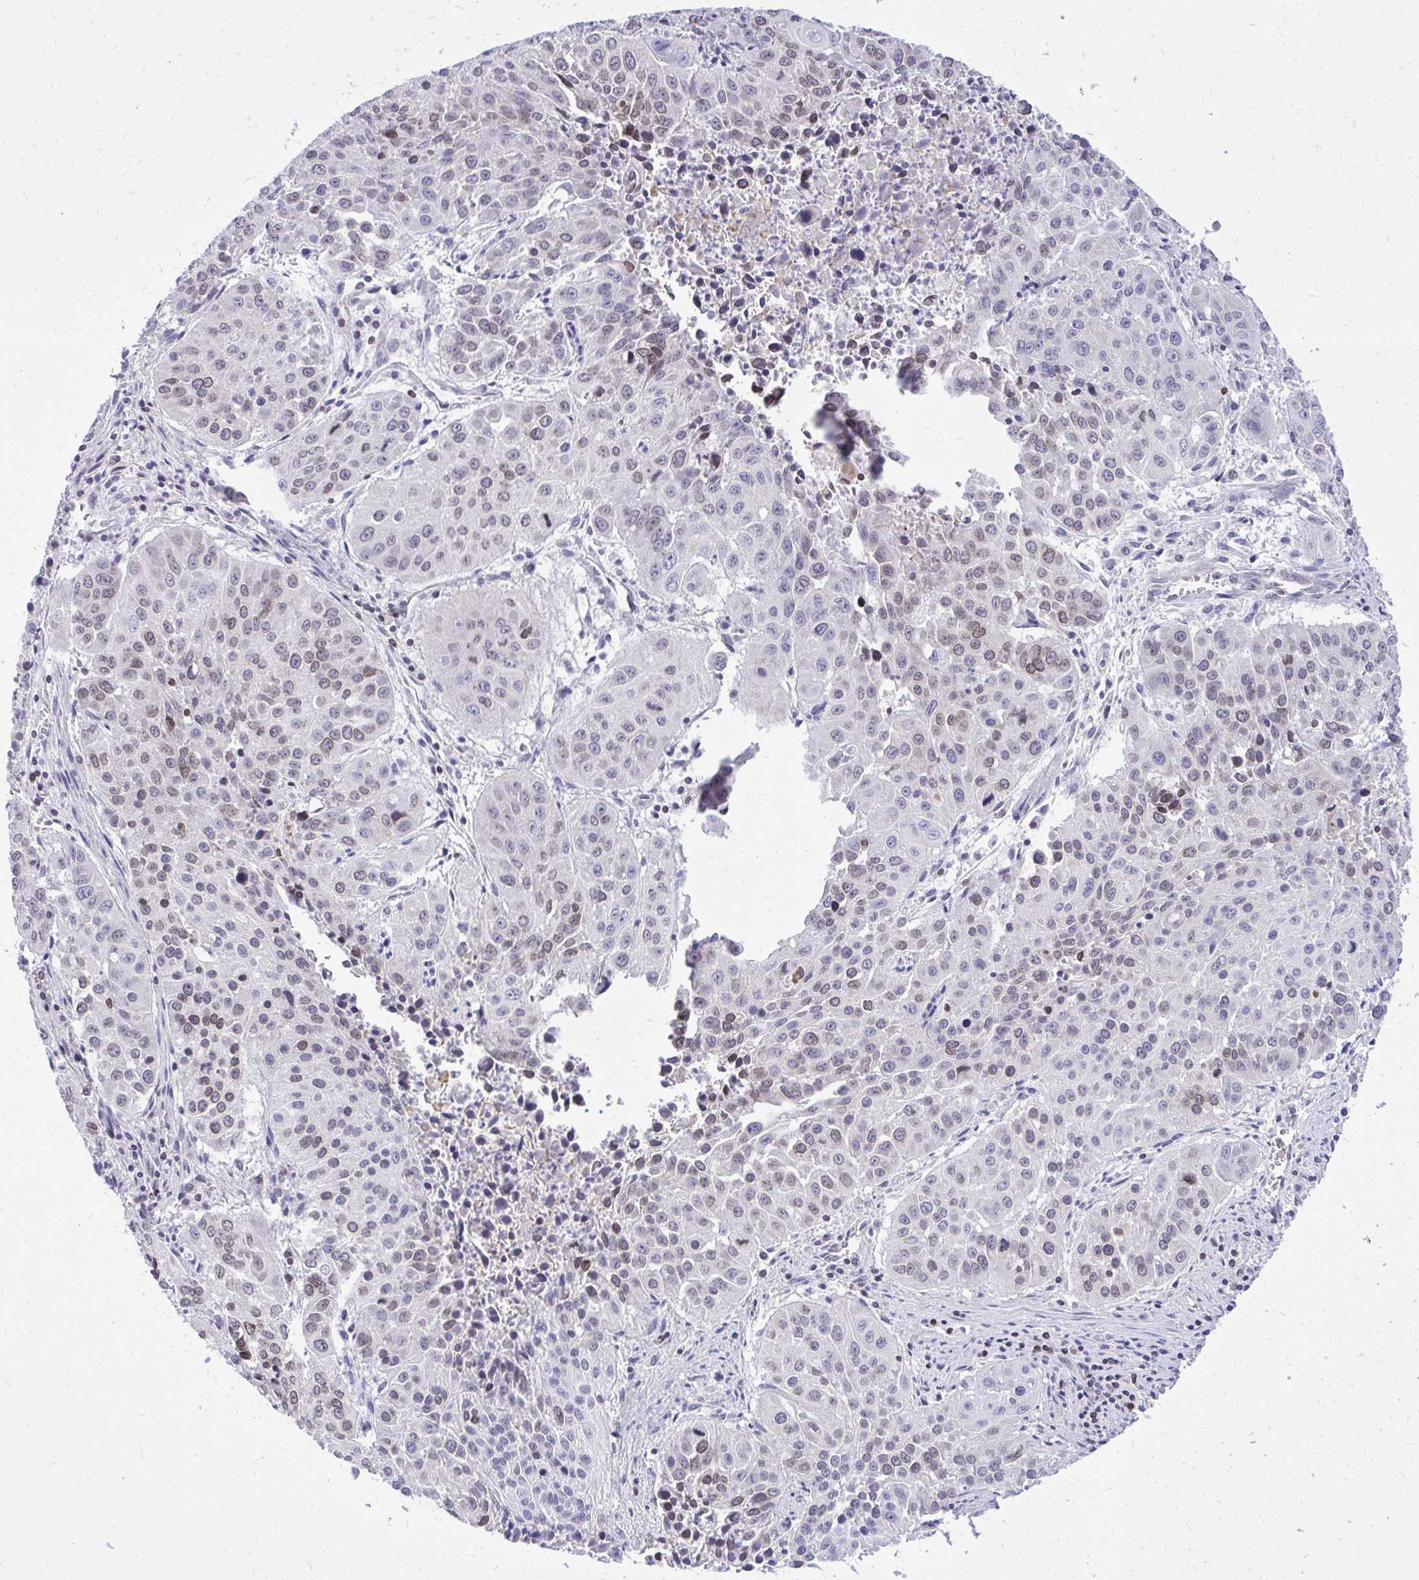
{"staining": {"intensity": "weak", "quantity": "<25%", "location": "cytoplasmic/membranous,nuclear"}, "tissue": "lung cancer", "cell_type": "Tumor cells", "image_type": "cancer", "snomed": [{"axis": "morphology", "description": "Squamous cell carcinoma, NOS"}, {"axis": "topography", "description": "Lung"}], "caption": "This is an immunohistochemistry (IHC) image of human squamous cell carcinoma (lung). There is no positivity in tumor cells.", "gene": "RPS6KA2", "patient": {"sex": "female", "age": 61}}